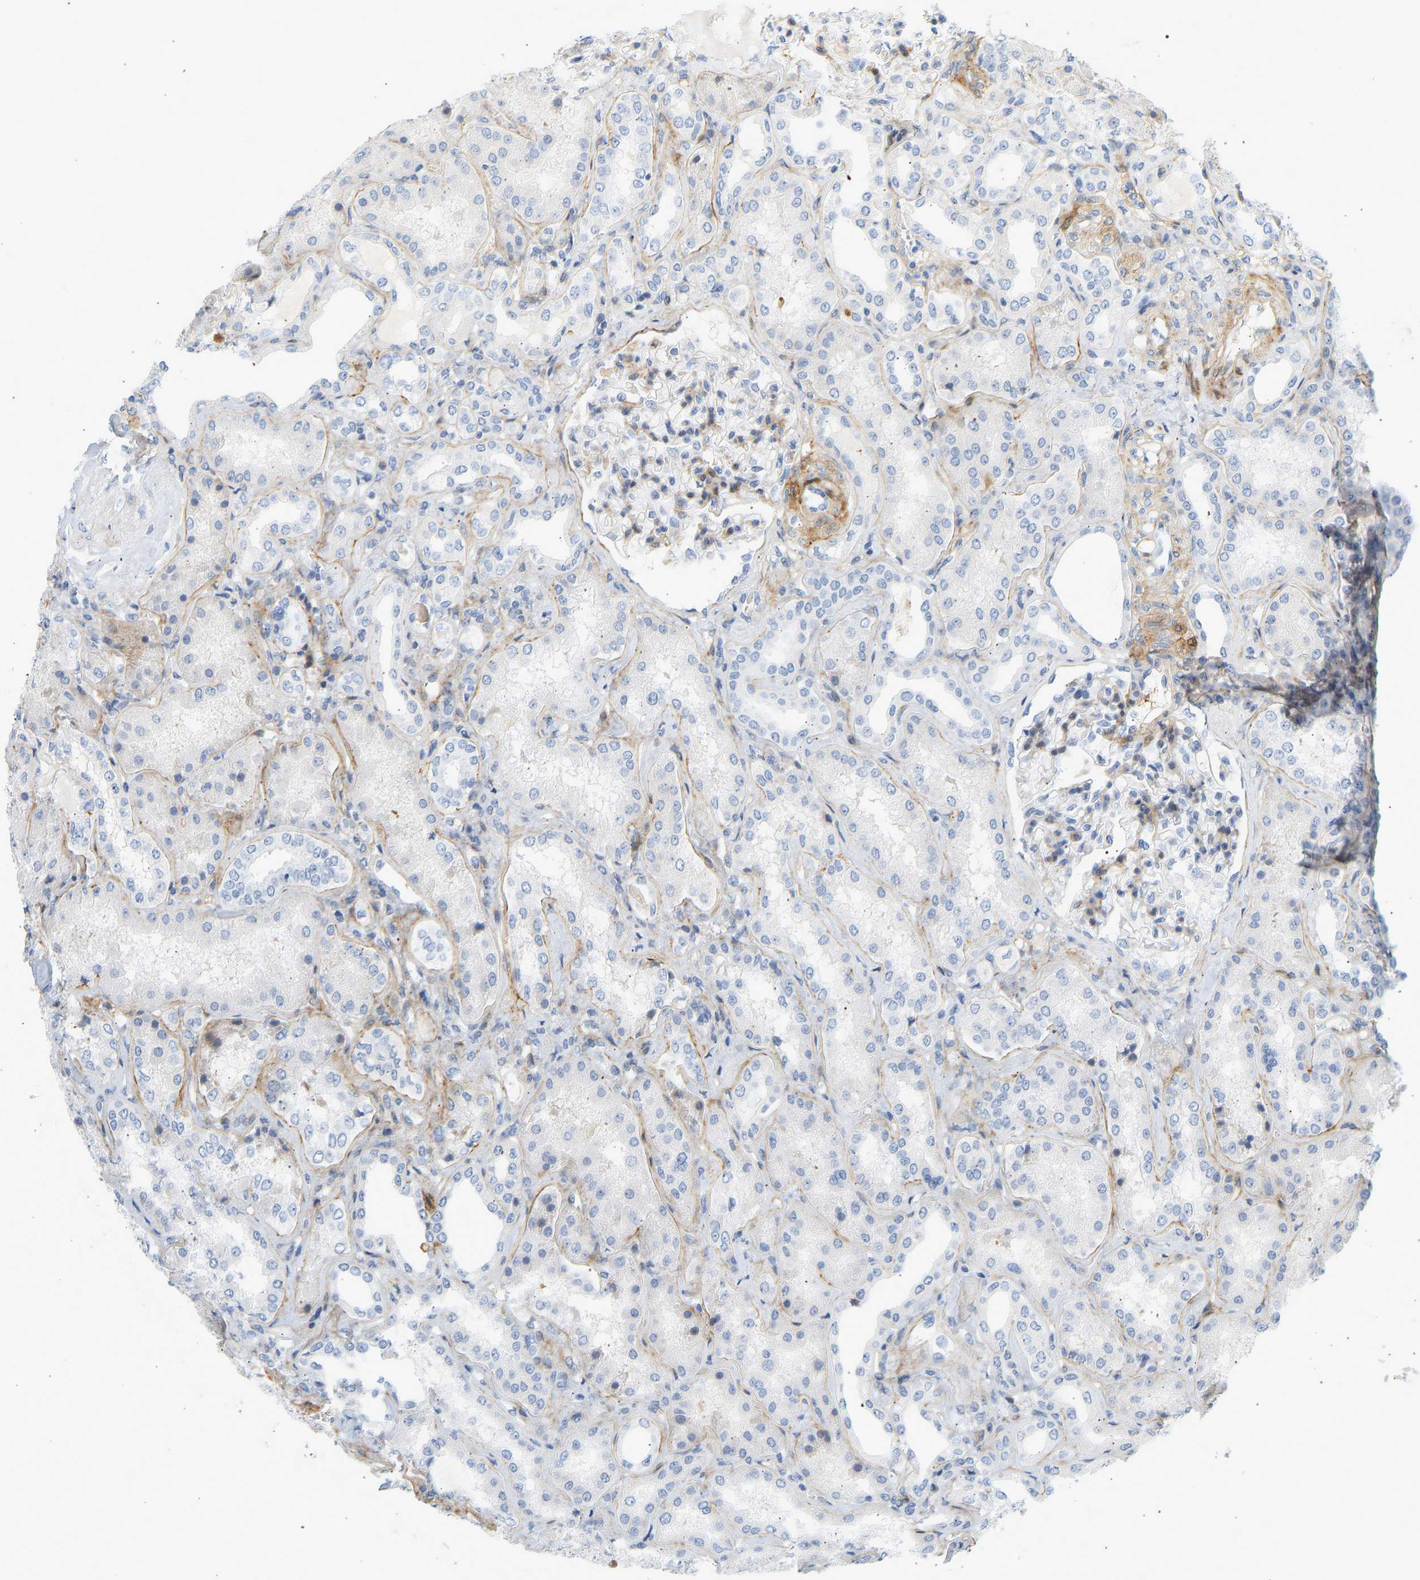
{"staining": {"intensity": "moderate", "quantity": "25%-75%", "location": "cytoplasmic/membranous"}, "tissue": "kidney", "cell_type": "Cells in glomeruli", "image_type": "normal", "snomed": [{"axis": "morphology", "description": "Normal tissue, NOS"}, {"axis": "topography", "description": "Kidney"}], "caption": "Immunohistochemical staining of normal human kidney displays moderate cytoplasmic/membranous protein expression in about 25%-75% of cells in glomeruli.", "gene": "SLC30A7", "patient": {"sex": "female", "age": 56}}